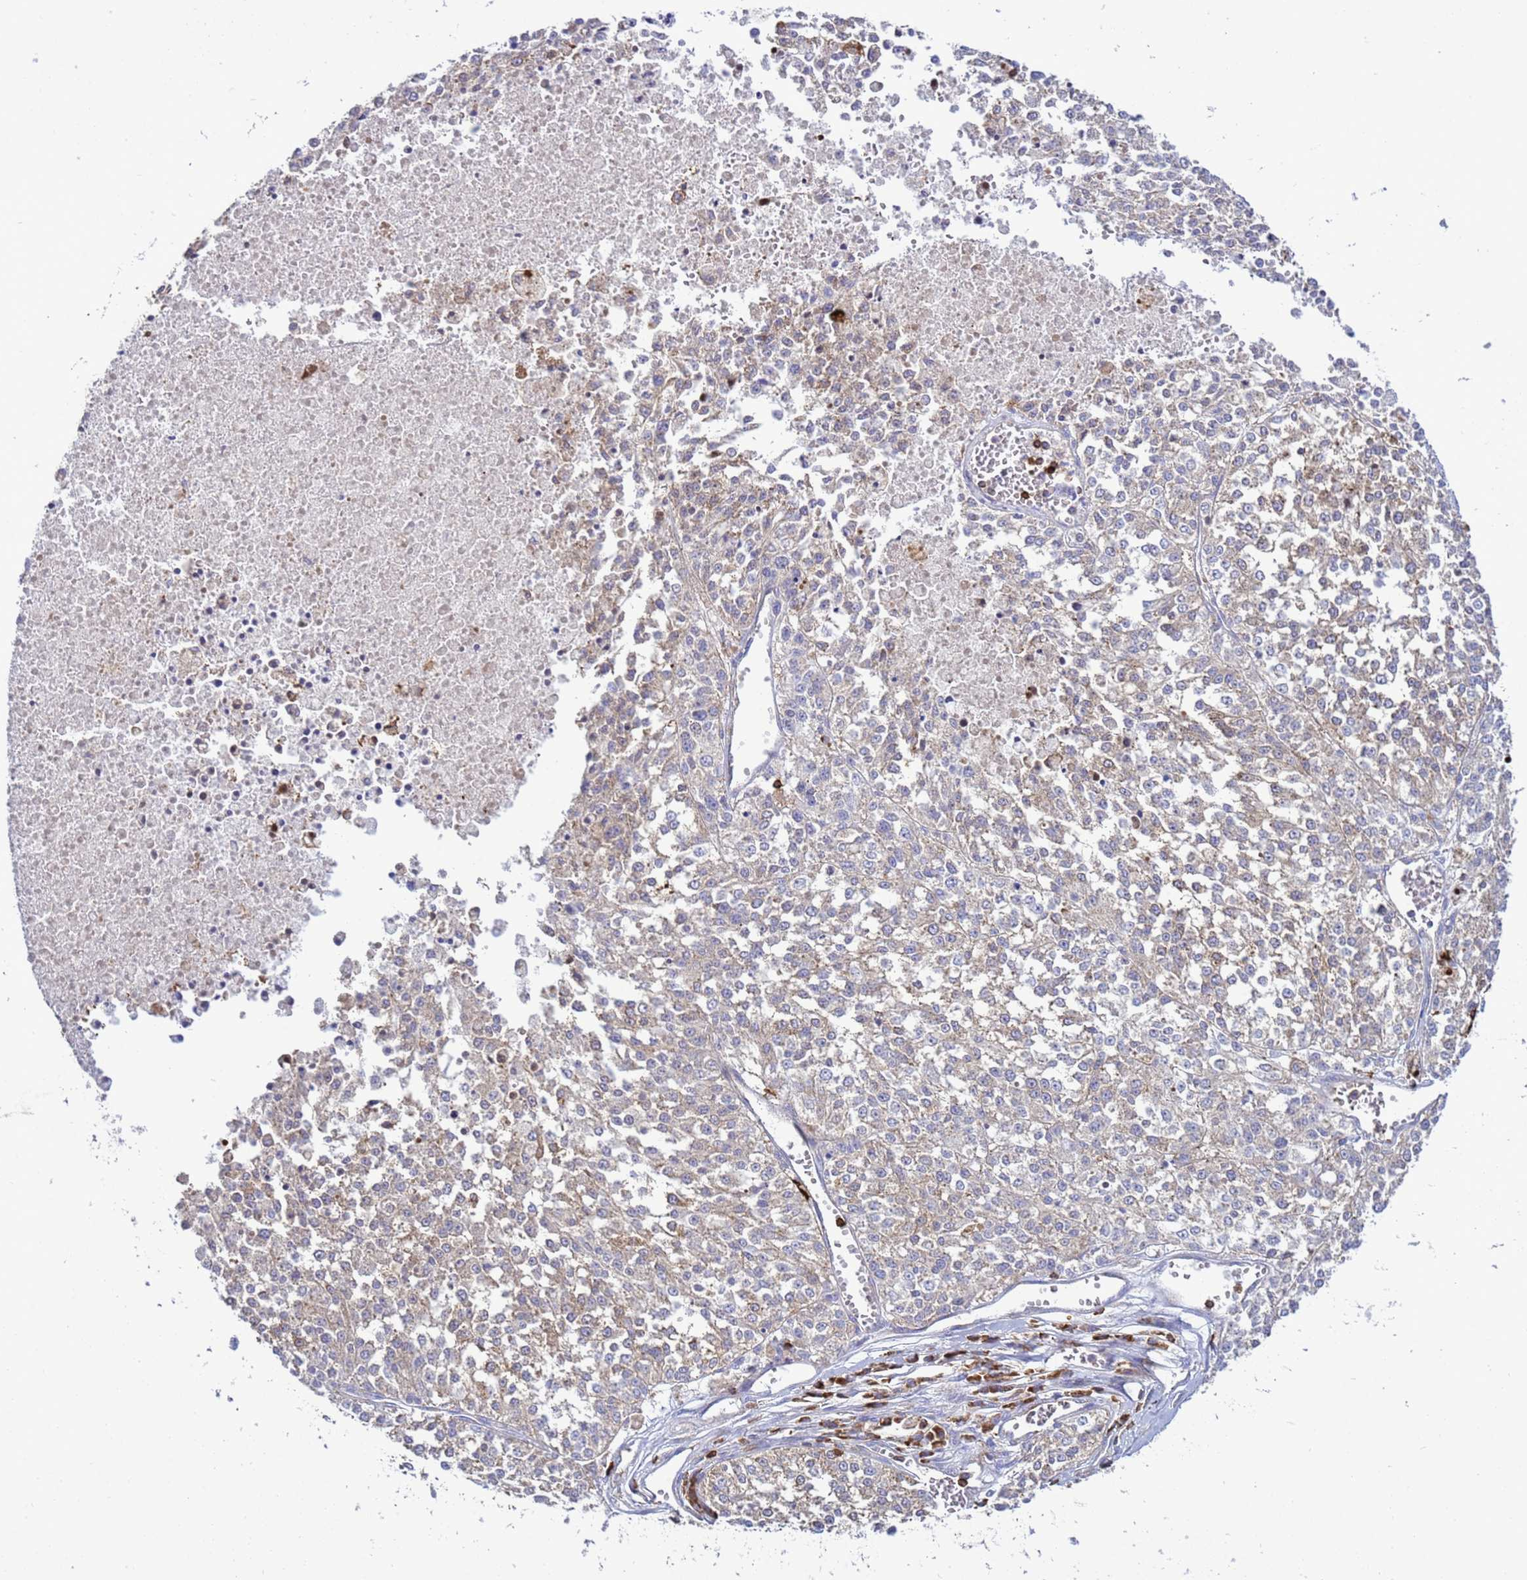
{"staining": {"intensity": "weak", "quantity": "<25%", "location": "cytoplasmic/membranous"}, "tissue": "melanoma", "cell_type": "Tumor cells", "image_type": "cancer", "snomed": [{"axis": "morphology", "description": "Malignant melanoma, NOS"}, {"axis": "topography", "description": "Skin"}], "caption": "Immunohistochemistry image of human malignant melanoma stained for a protein (brown), which reveals no expression in tumor cells.", "gene": "EZR", "patient": {"sex": "female", "age": 64}}